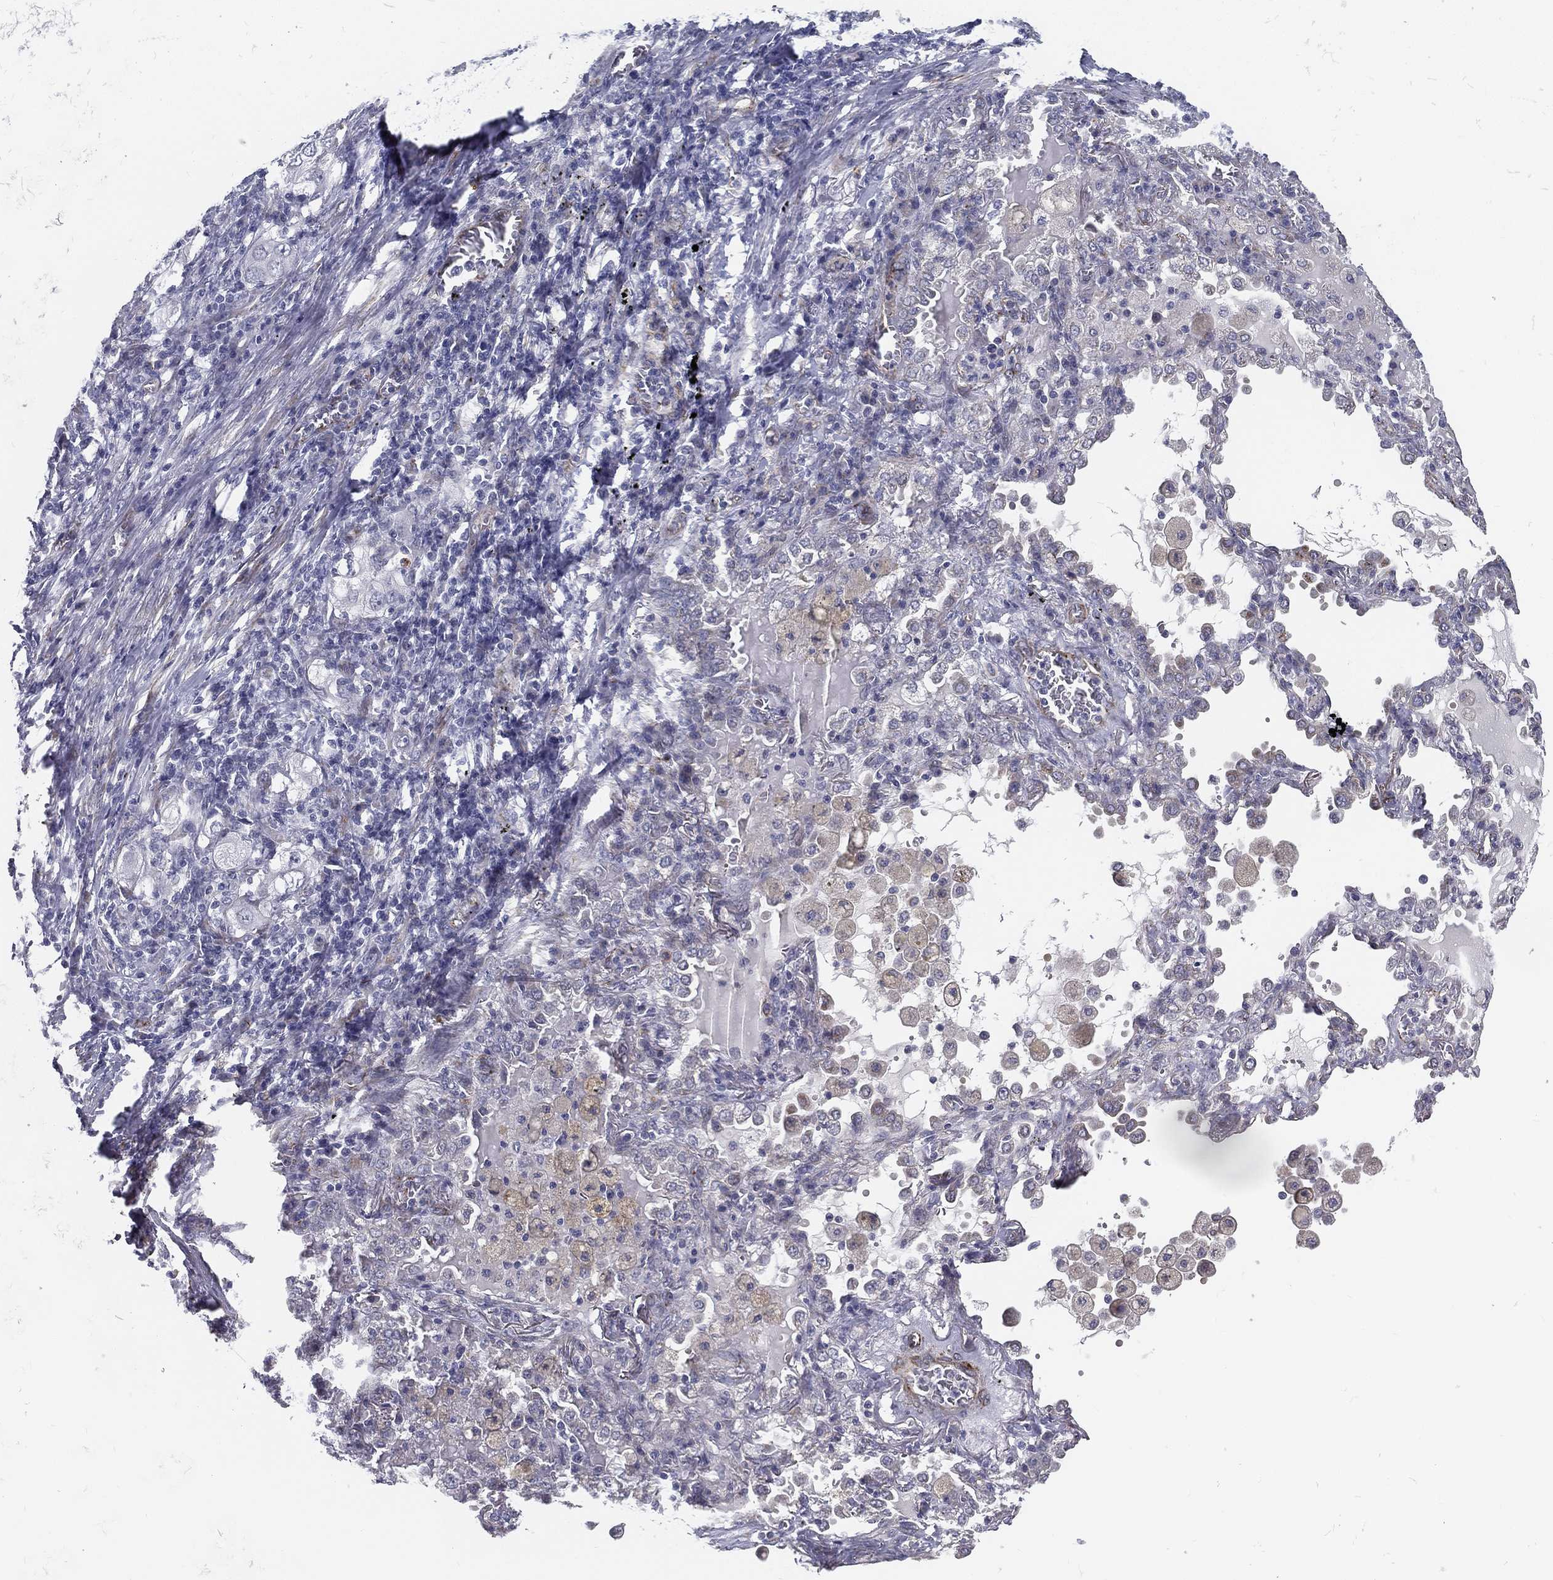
{"staining": {"intensity": "negative", "quantity": "none", "location": "none"}, "tissue": "lung cancer", "cell_type": "Tumor cells", "image_type": "cancer", "snomed": [{"axis": "morphology", "description": "Adenocarcinoma, NOS"}, {"axis": "topography", "description": "Lung"}], "caption": "Immunohistochemistry of human lung cancer shows no positivity in tumor cells.", "gene": "LRRC56", "patient": {"sex": "female", "age": 61}}